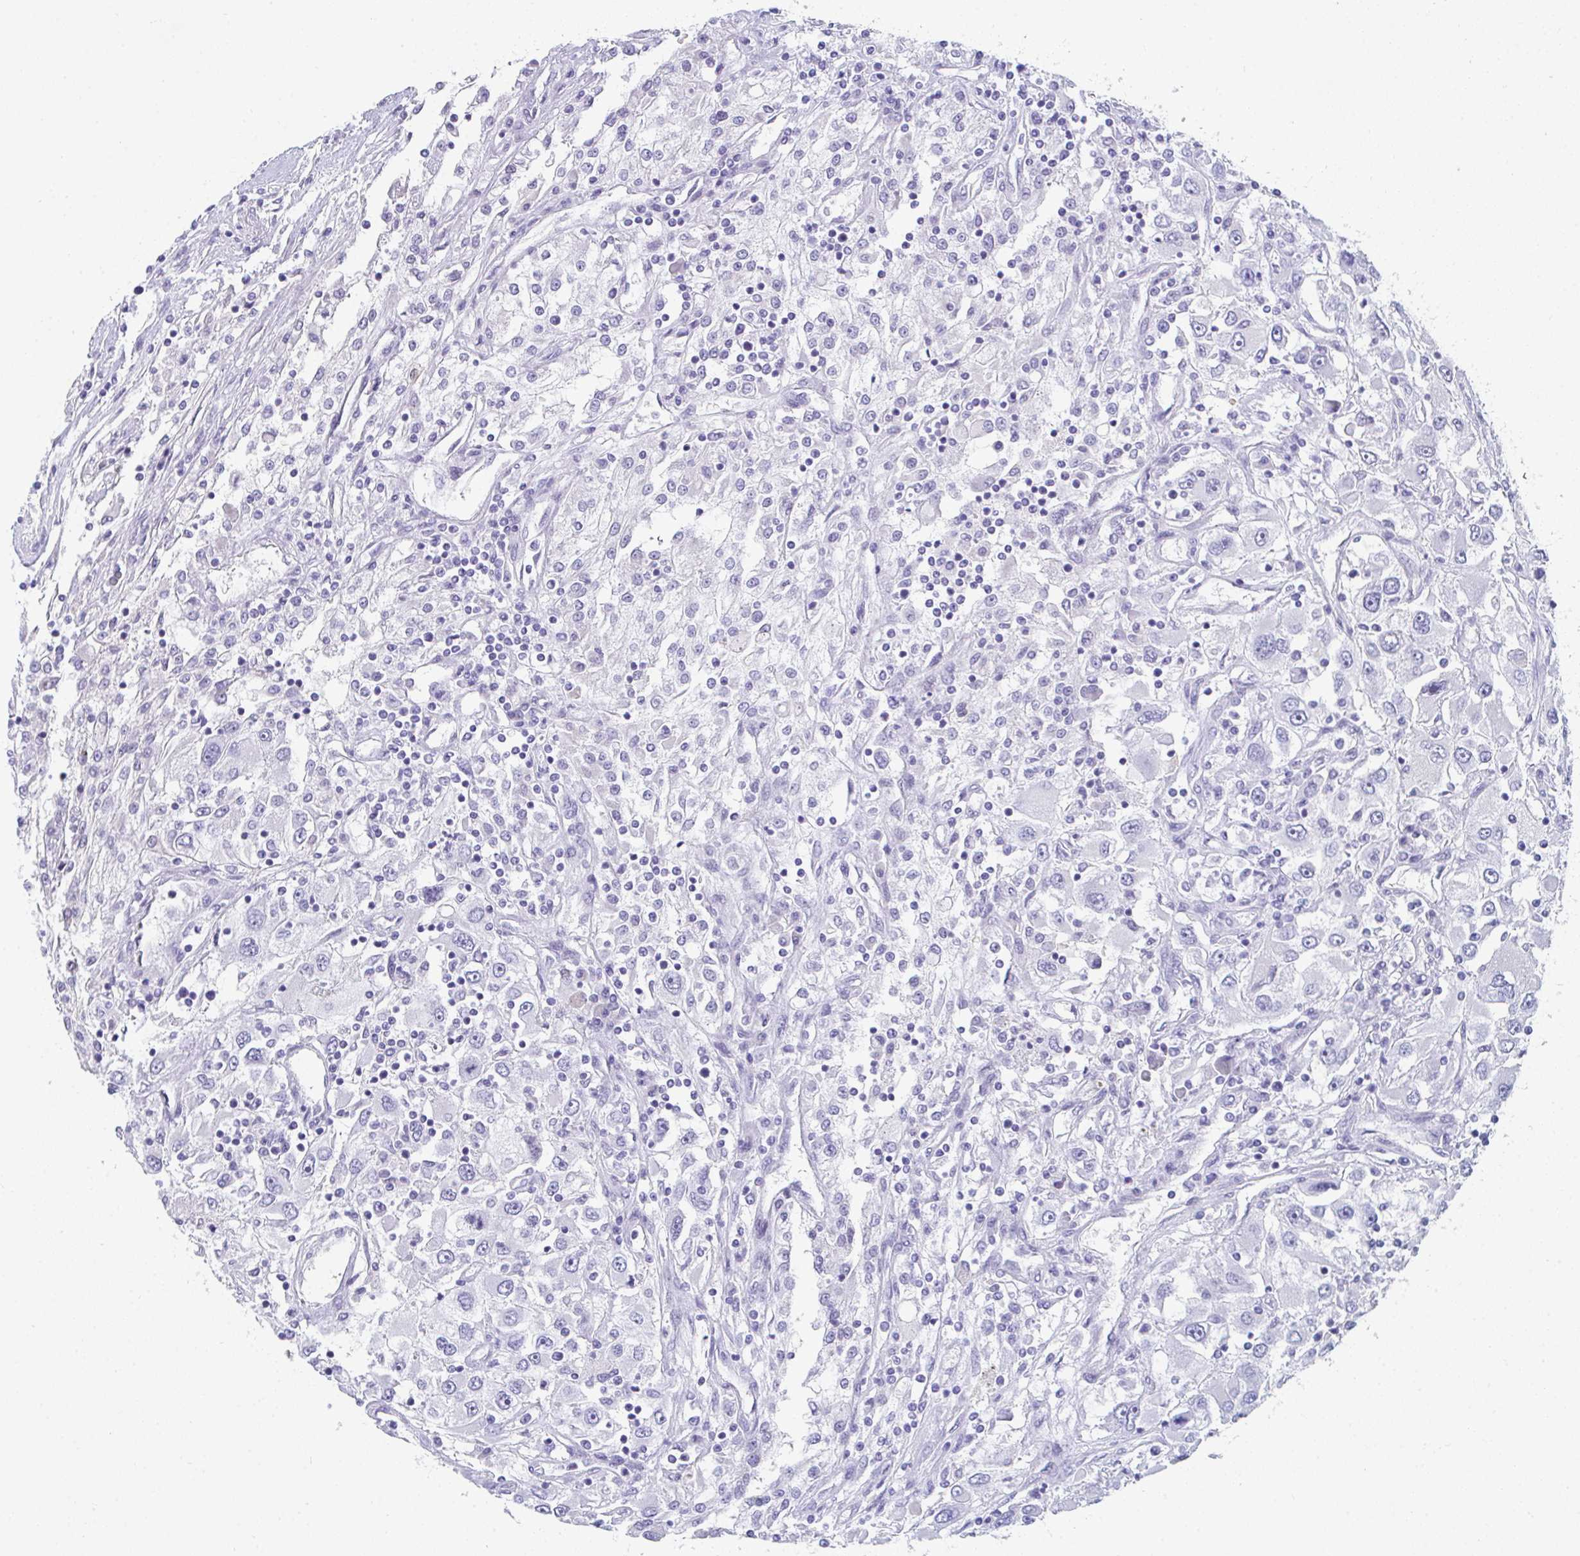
{"staining": {"intensity": "negative", "quantity": "none", "location": "none"}, "tissue": "renal cancer", "cell_type": "Tumor cells", "image_type": "cancer", "snomed": [{"axis": "morphology", "description": "Adenocarcinoma, NOS"}, {"axis": "topography", "description": "Kidney"}], "caption": "Renal cancer was stained to show a protein in brown. There is no significant positivity in tumor cells.", "gene": "TTC30B", "patient": {"sex": "female", "age": 52}}